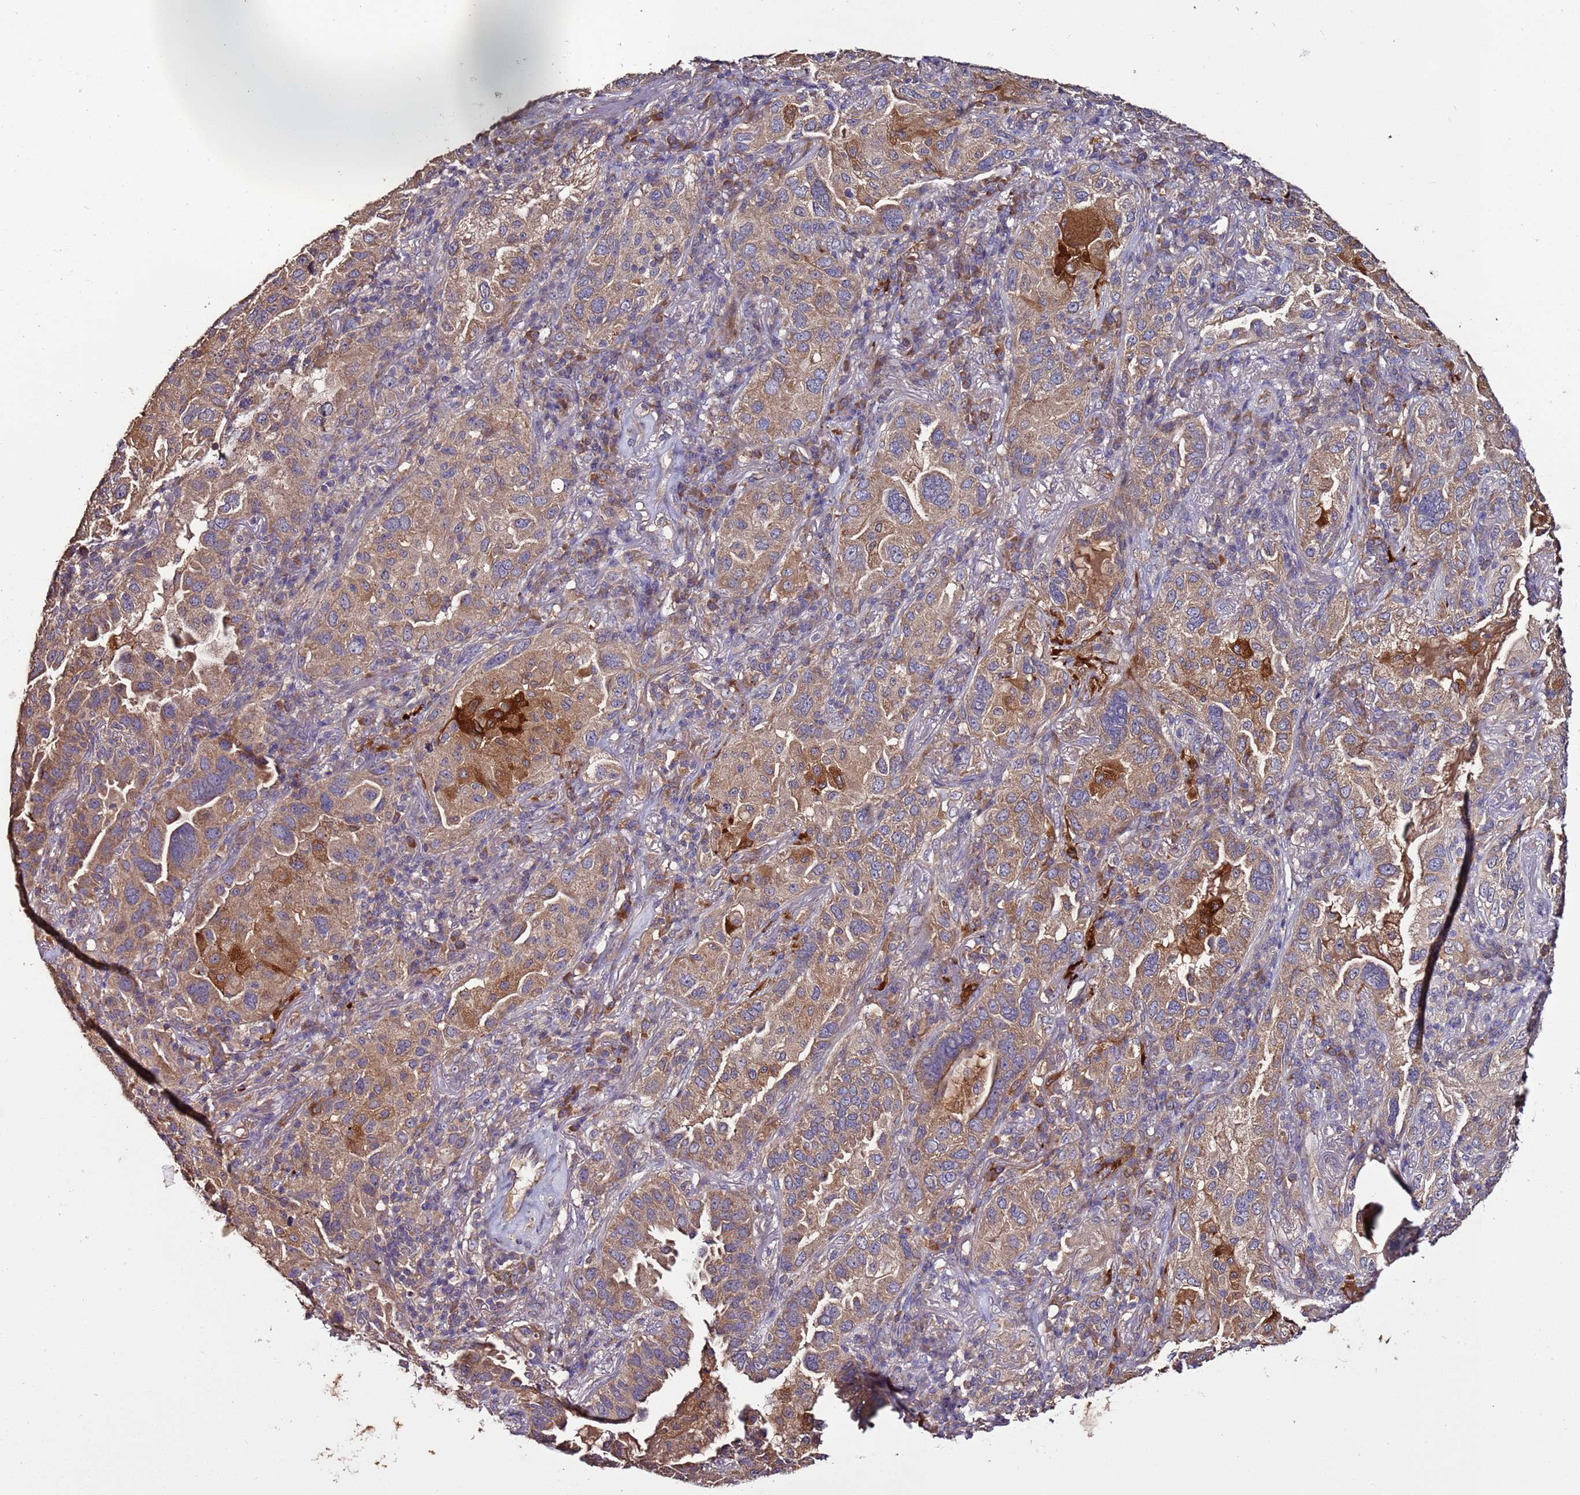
{"staining": {"intensity": "moderate", "quantity": ">75%", "location": "cytoplasmic/membranous"}, "tissue": "lung cancer", "cell_type": "Tumor cells", "image_type": "cancer", "snomed": [{"axis": "morphology", "description": "Adenocarcinoma, NOS"}, {"axis": "topography", "description": "Lung"}], "caption": "Immunohistochemical staining of human adenocarcinoma (lung) demonstrates moderate cytoplasmic/membranous protein positivity in approximately >75% of tumor cells. The protein of interest is shown in brown color, while the nuclei are stained blue.", "gene": "RPS15A", "patient": {"sex": "female", "age": 69}}